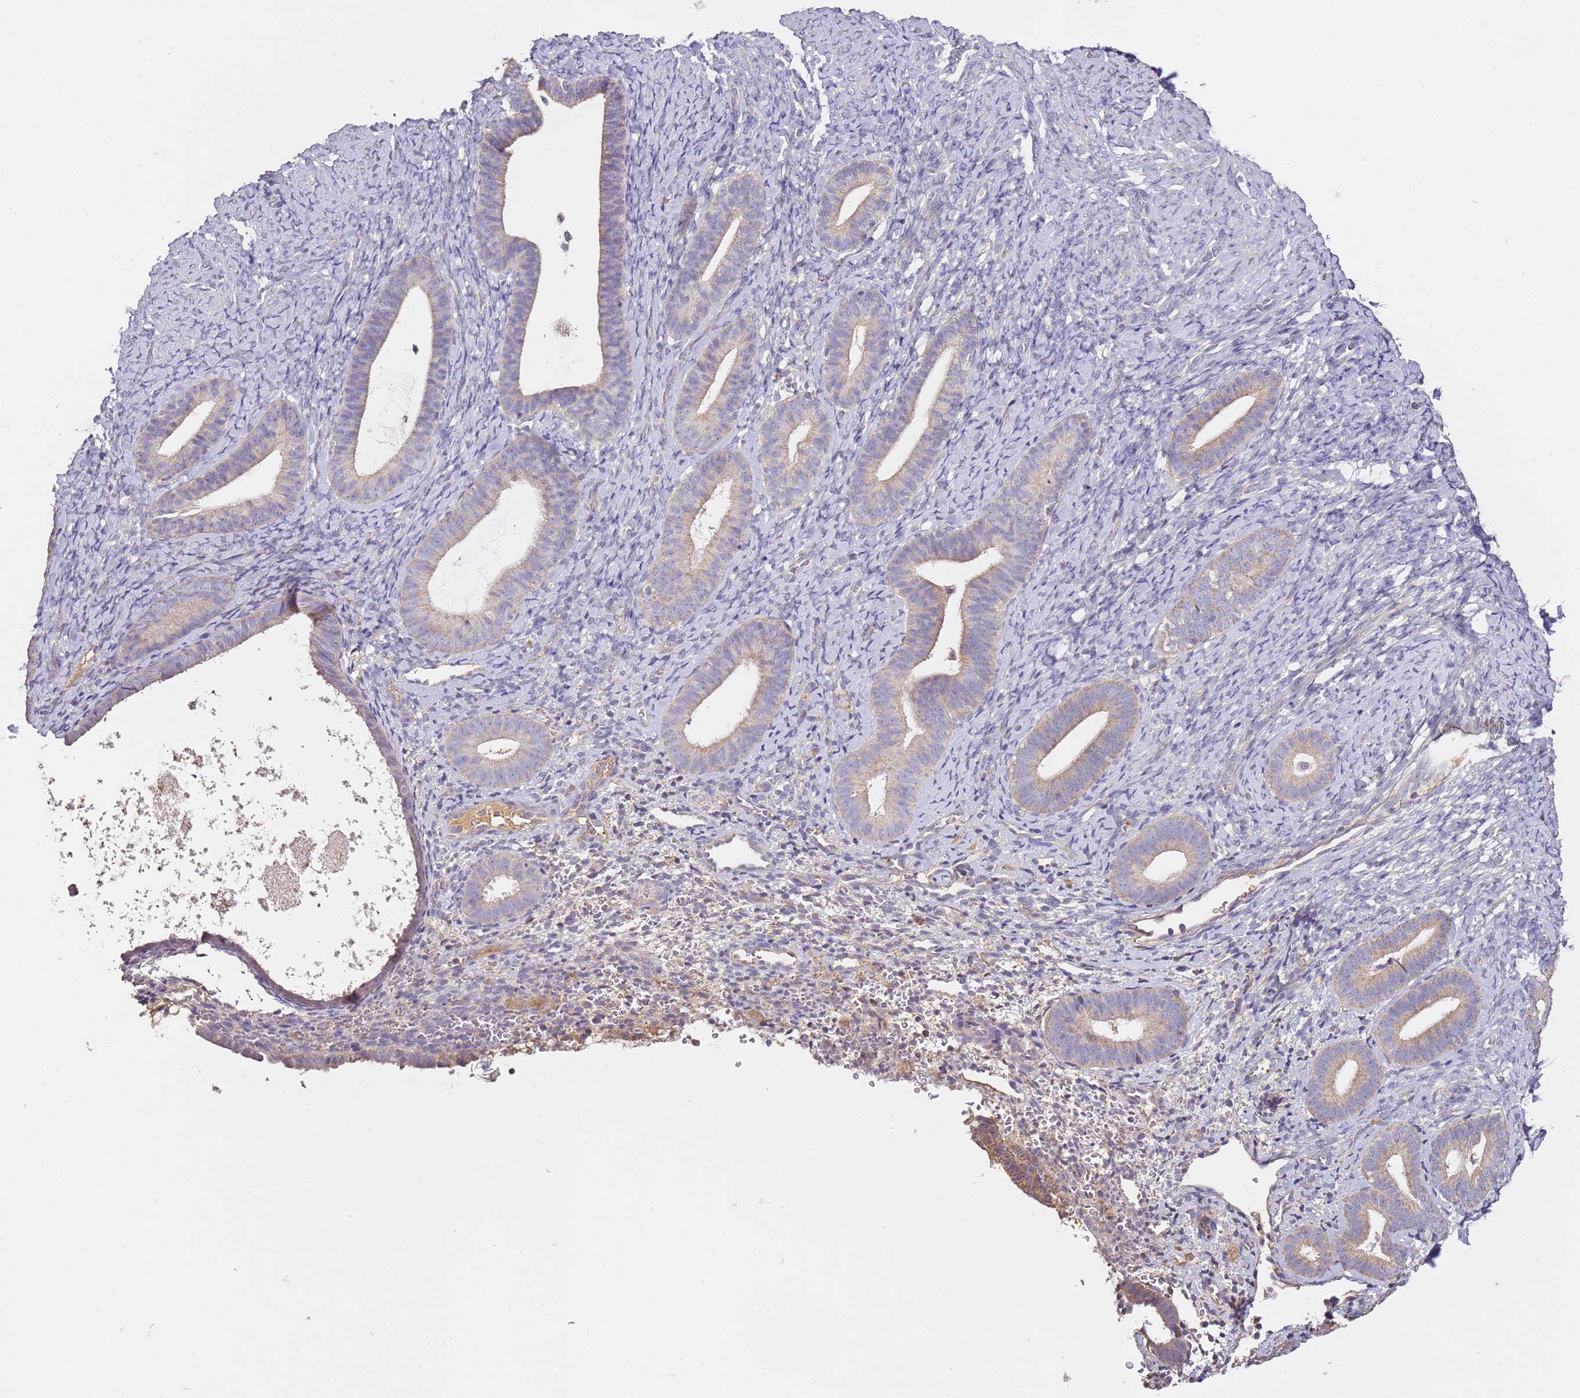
{"staining": {"intensity": "negative", "quantity": "none", "location": "none"}, "tissue": "endometrium", "cell_type": "Cells in endometrial stroma", "image_type": "normal", "snomed": [{"axis": "morphology", "description": "Normal tissue, NOS"}, {"axis": "topography", "description": "Endometrium"}], "caption": "Cells in endometrial stroma are negative for protein expression in benign human endometrium. Brightfield microscopy of immunohistochemistry stained with DAB (3,3'-diaminobenzidine) (brown) and hematoxylin (blue), captured at high magnification.", "gene": "OR2B11", "patient": {"sex": "female", "age": 65}}